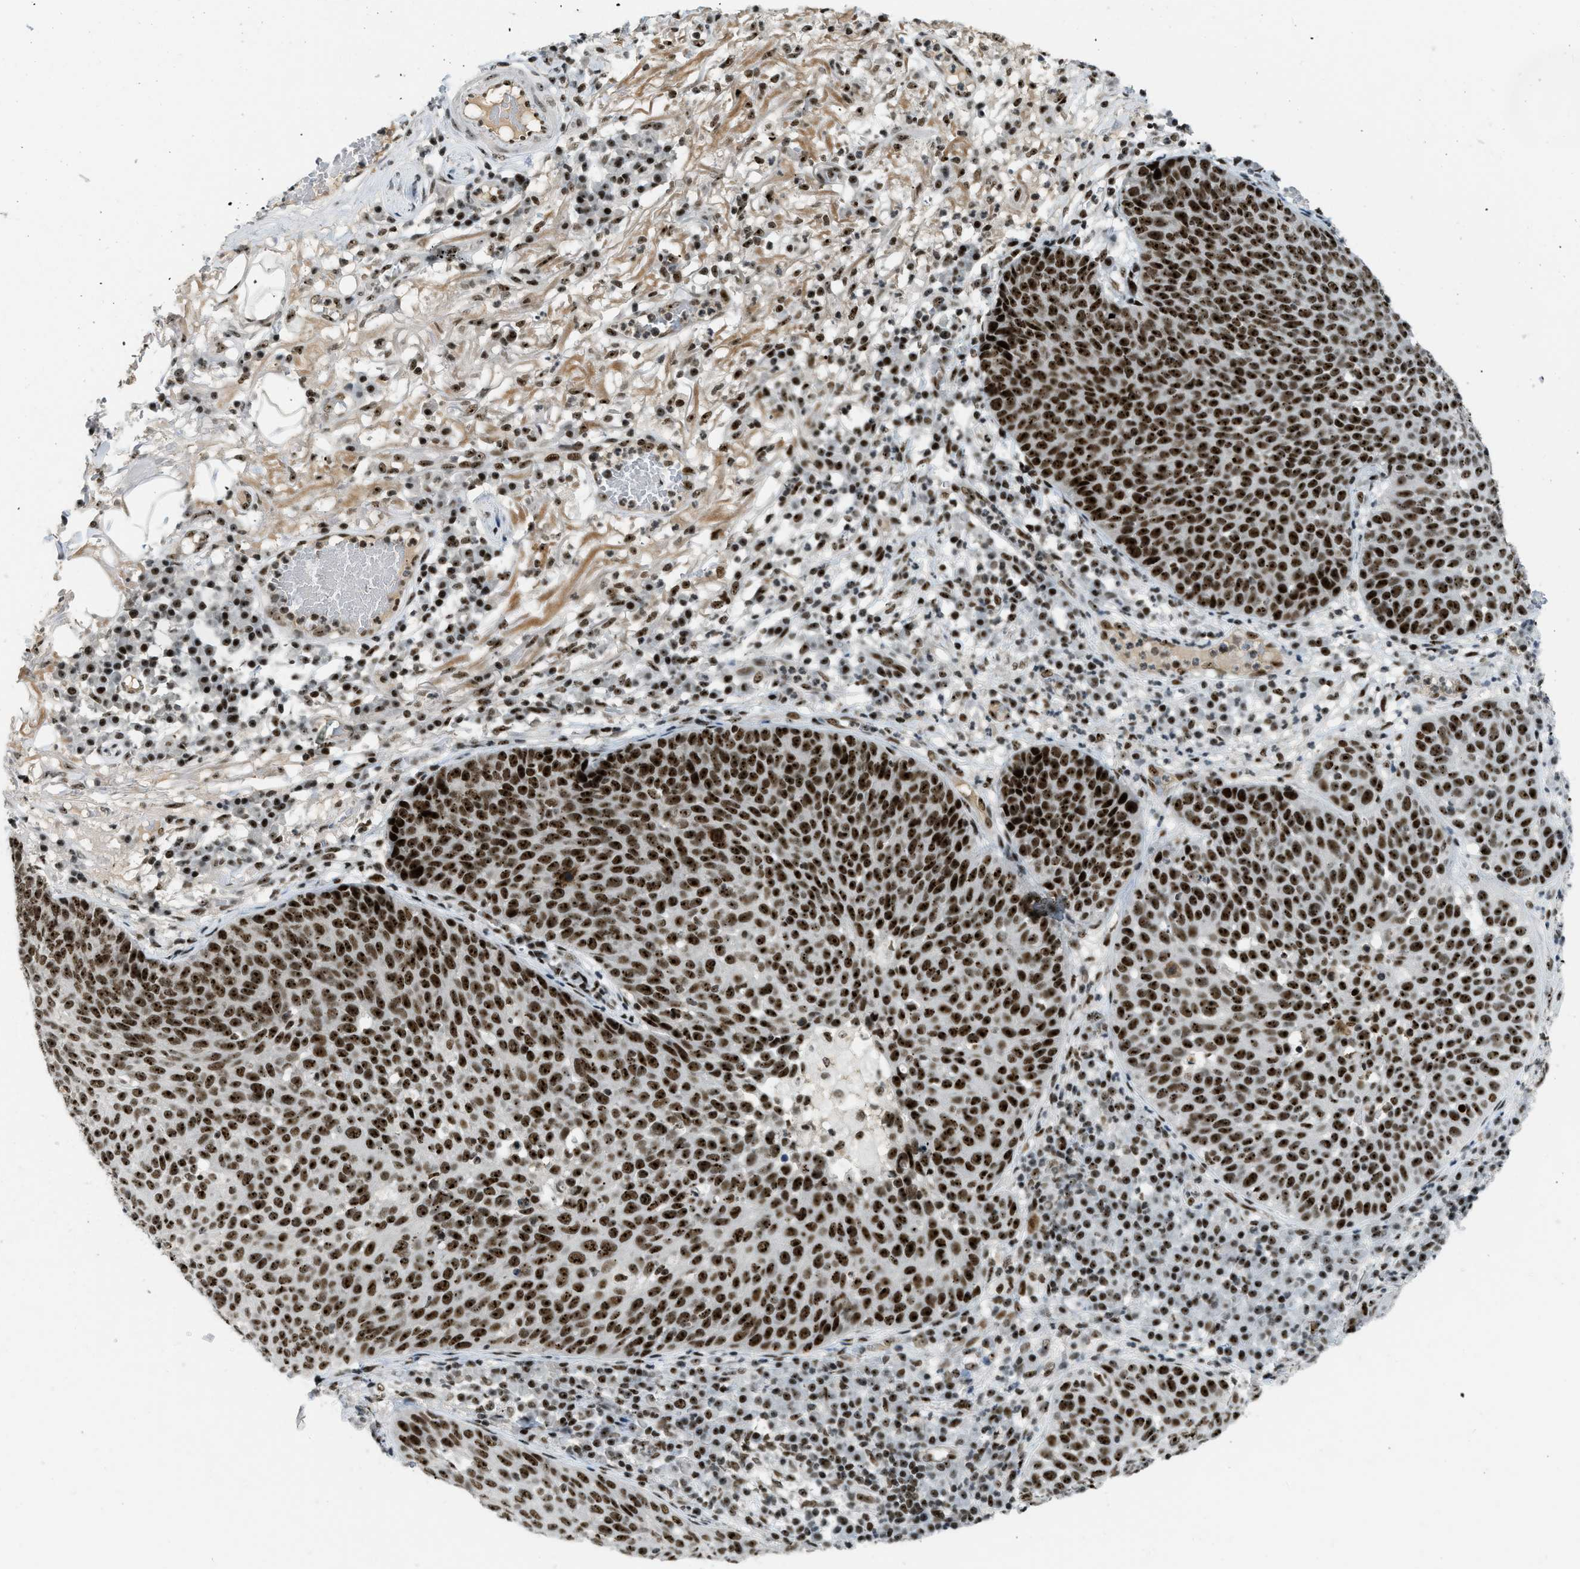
{"staining": {"intensity": "strong", "quantity": ">75%", "location": "nuclear"}, "tissue": "skin cancer", "cell_type": "Tumor cells", "image_type": "cancer", "snomed": [{"axis": "morphology", "description": "Squamous cell carcinoma in situ, NOS"}, {"axis": "morphology", "description": "Squamous cell carcinoma, NOS"}, {"axis": "topography", "description": "Skin"}], "caption": "Immunohistochemistry (DAB (3,3'-diaminobenzidine)) staining of human squamous cell carcinoma in situ (skin) exhibits strong nuclear protein staining in approximately >75% of tumor cells.", "gene": "URB1", "patient": {"sex": "male", "age": 93}}